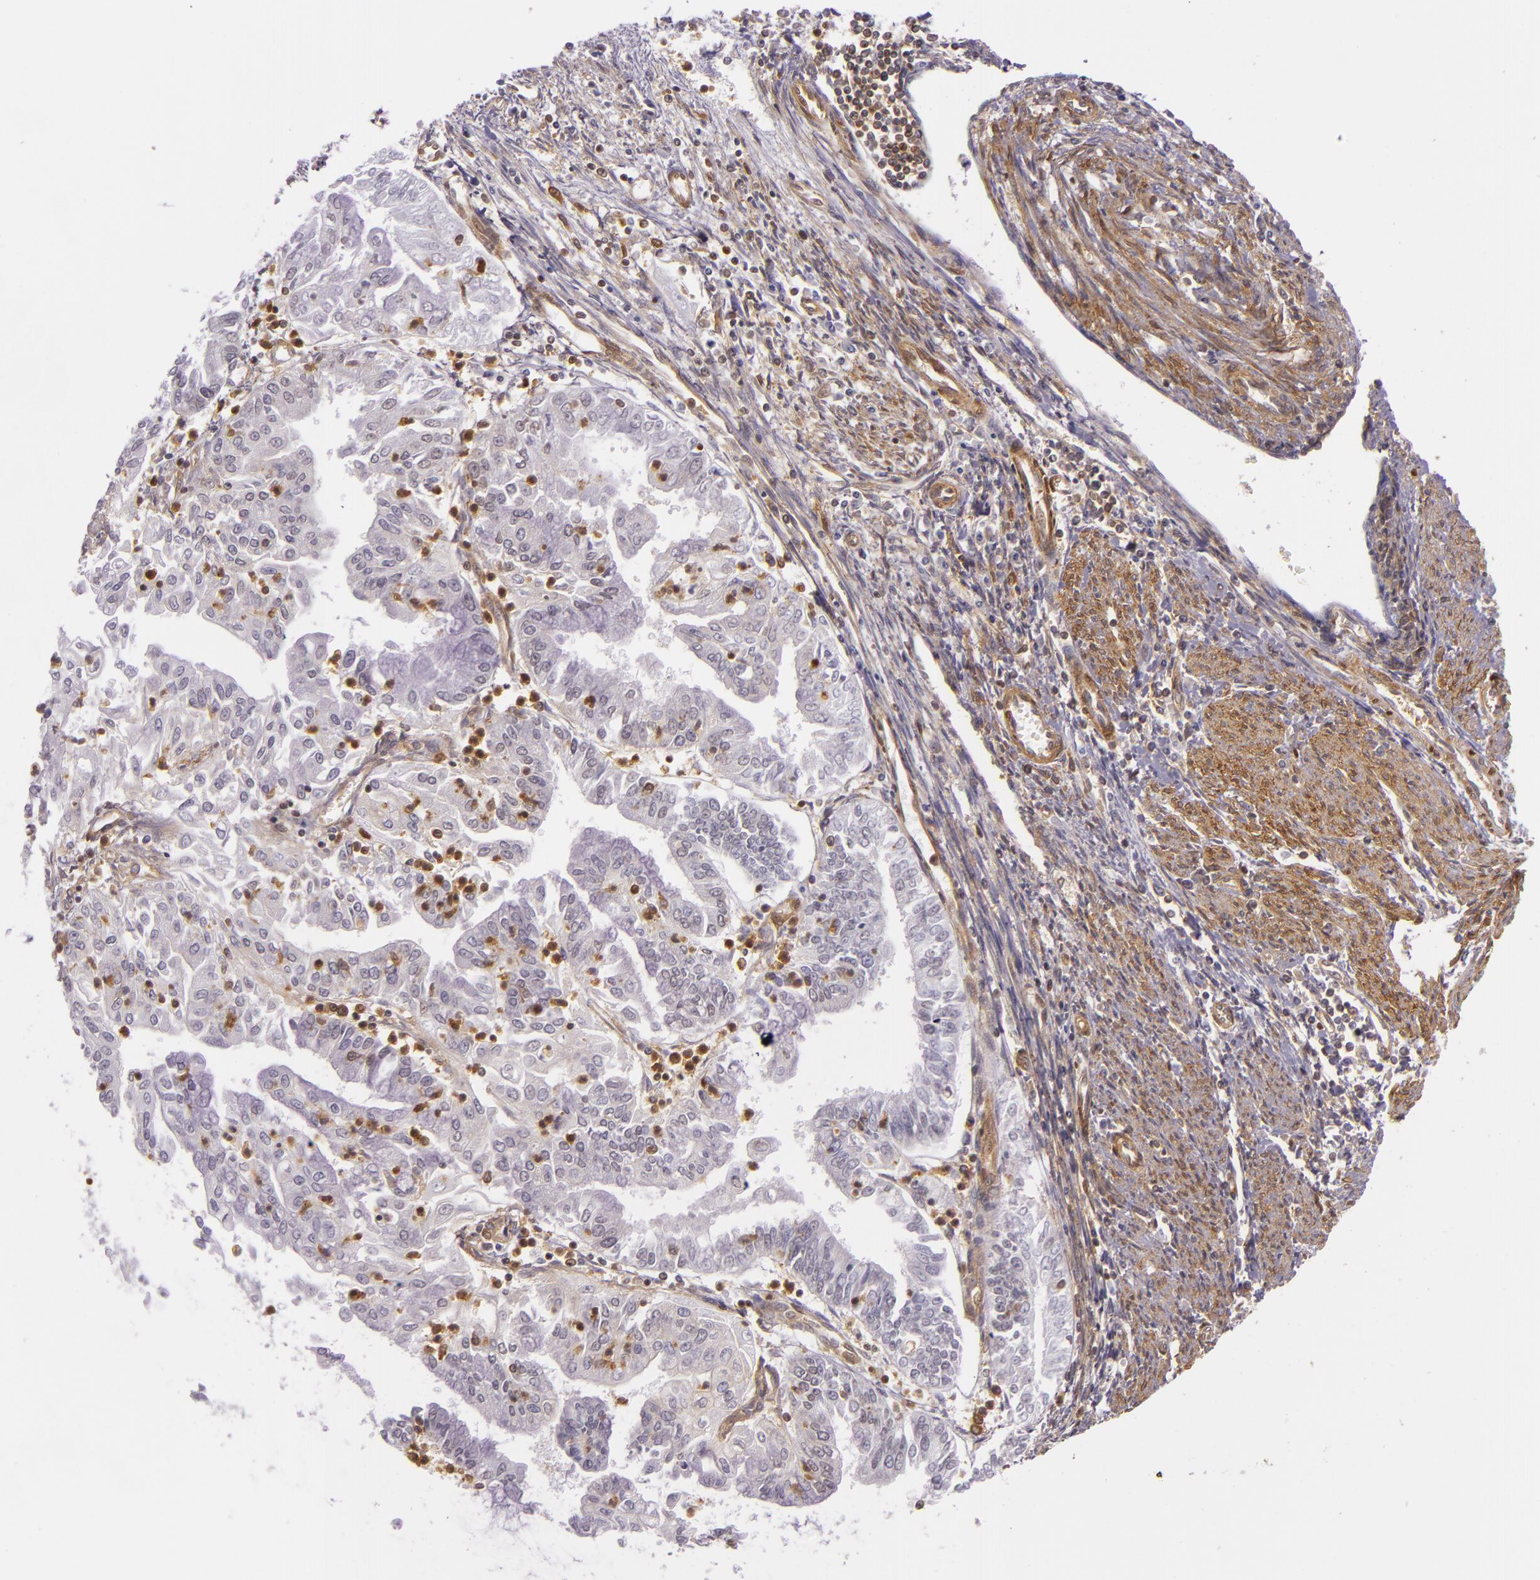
{"staining": {"intensity": "negative", "quantity": "none", "location": "none"}, "tissue": "endometrial cancer", "cell_type": "Tumor cells", "image_type": "cancer", "snomed": [{"axis": "morphology", "description": "Adenocarcinoma, NOS"}, {"axis": "topography", "description": "Endometrium"}], "caption": "Protein analysis of endometrial cancer (adenocarcinoma) demonstrates no significant positivity in tumor cells.", "gene": "TLN1", "patient": {"sex": "female", "age": 75}}